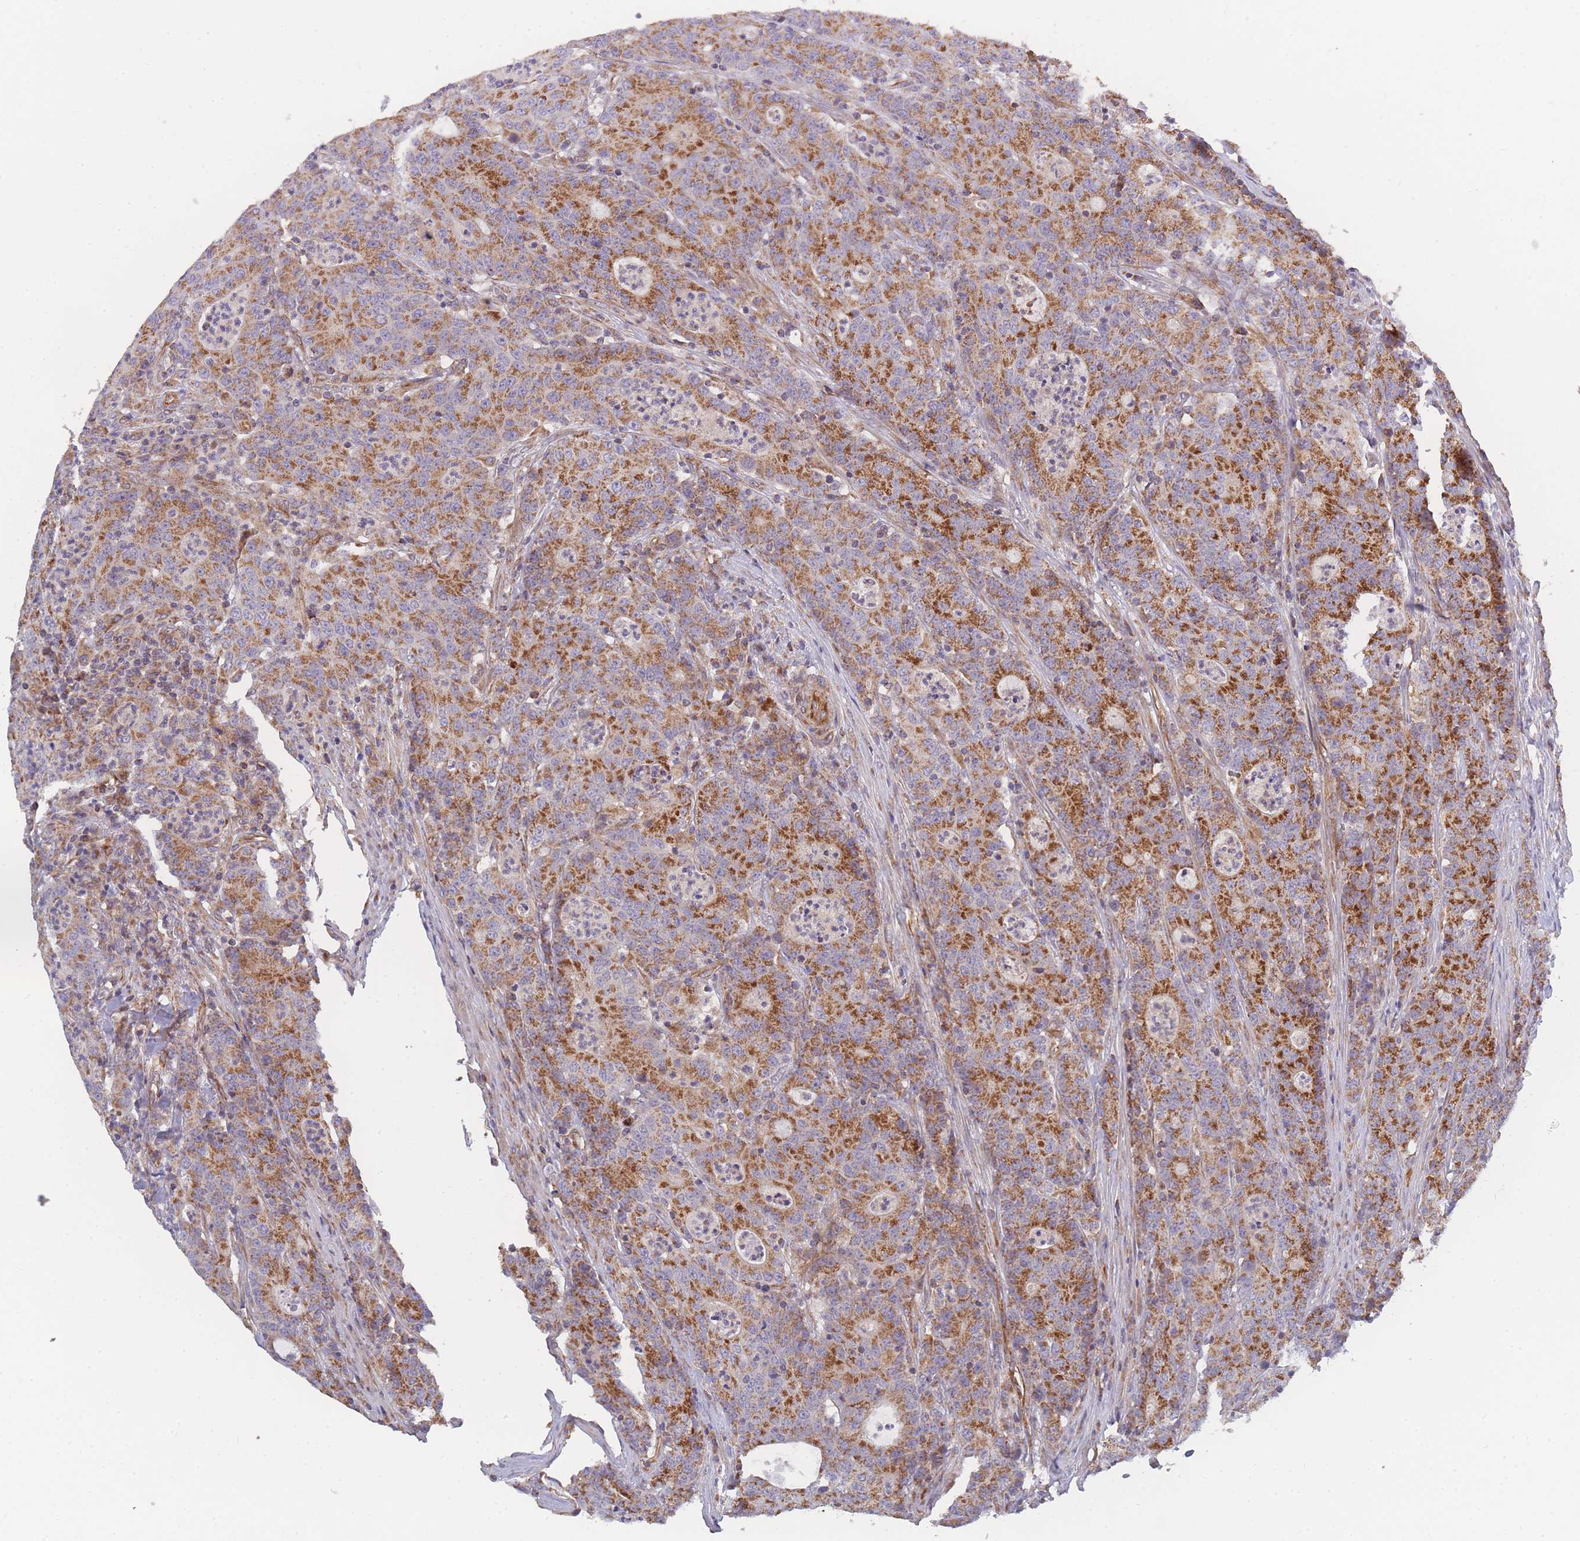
{"staining": {"intensity": "strong", "quantity": ">75%", "location": "cytoplasmic/membranous"}, "tissue": "colorectal cancer", "cell_type": "Tumor cells", "image_type": "cancer", "snomed": [{"axis": "morphology", "description": "Adenocarcinoma, NOS"}, {"axis": "topography", "description": "Colon"}], "caption": "Tumor cells display high levels of strong cytoplasmic/membranous expression in approximately >75% of cells in adenocarcinoma (colorectal).", "gene": "MTRES1", "patient": {"sex": "male", "age": 83}}